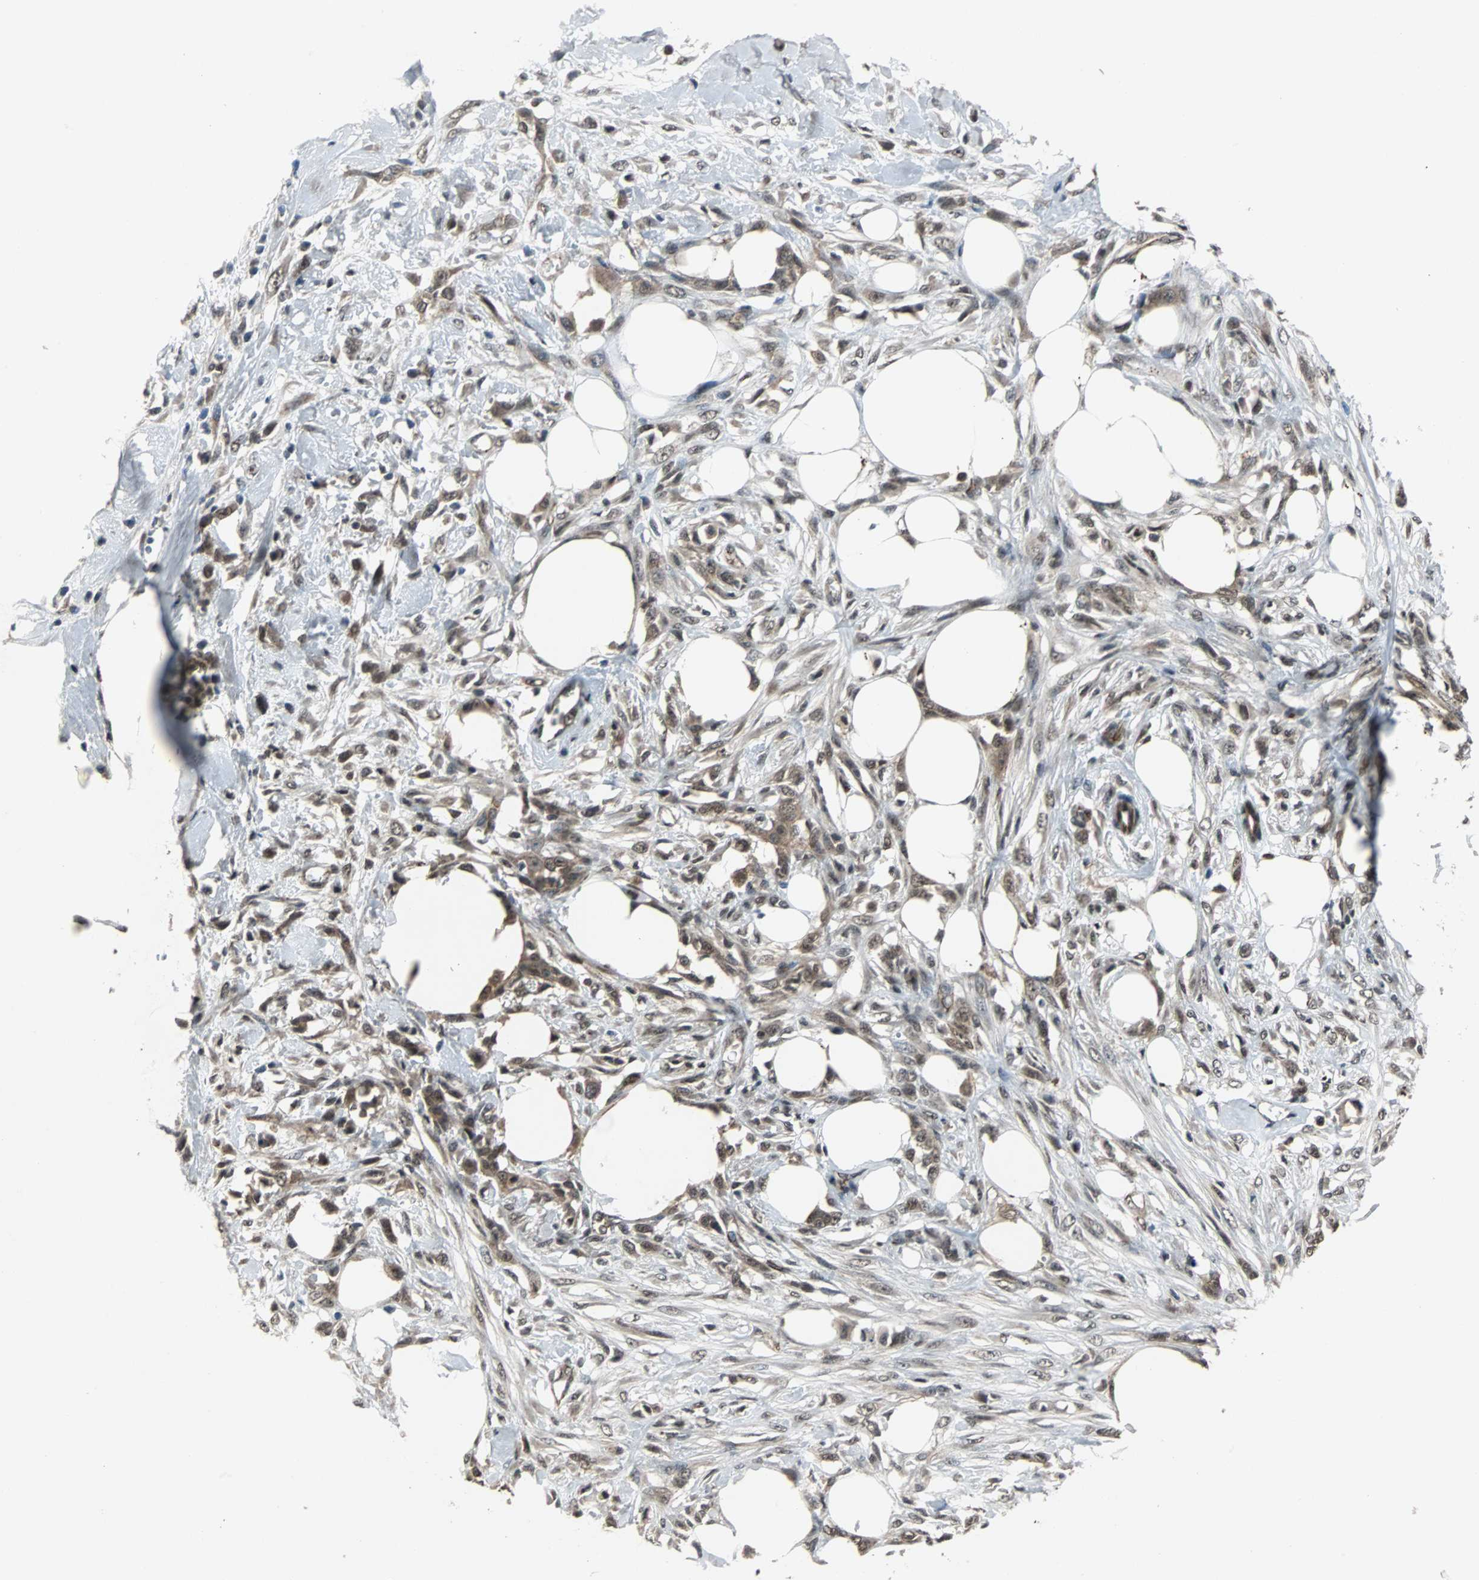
{"staining": {"intensity": "weak", "quantity": ">75%", "location": "cytoplasmic/membranous"}, "tissue": "skin cancer", "cell_type": "Tumor cells", "image_type": "cancer", "snomed": [{"axis": "morphology", "description": "Normal tissue, NOS"}, {"axis": "morphology", "description": "Squamous cell carcinoma, NOS"}, {"axis": "topography", "description": "Skin"}], "caption": "Human skin squamous cell carcinoma stained for a protein (brown) exhibits weak cytoplasmic/membranous positive positivity in approximately >75% of tumor cells.", "gene": "LSR", "patient": {"sex": "female", "age": 59}}